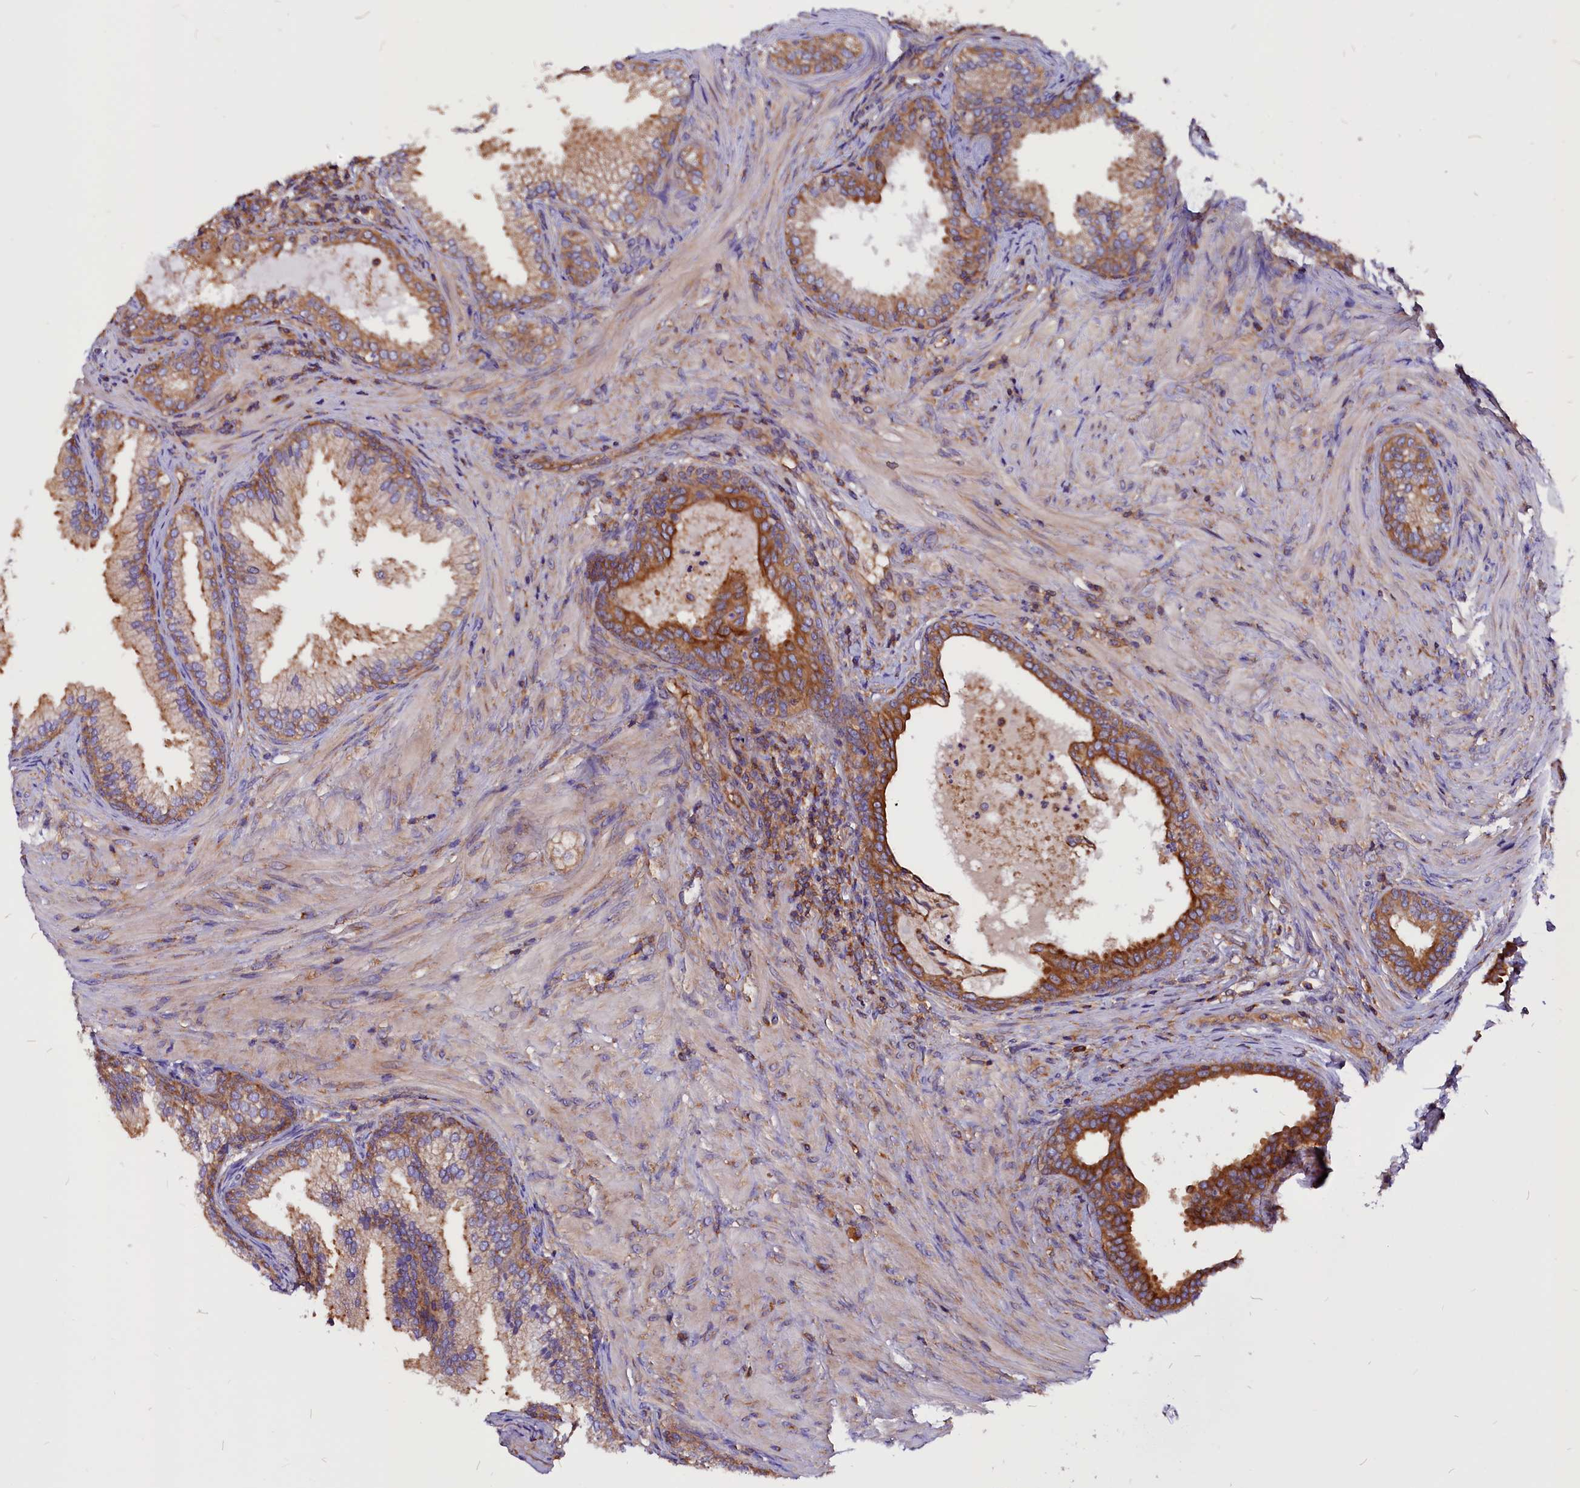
{"staining": {"intensity": "strong", "quantity": ">75%", "location": "cytoplasmic/membranous"}, "tissue": "prostate", "cell_type": "Glandular cells", "image_type": "normal", "snomed": [{"axis": "morphology", "description": "Normal tissue, NOS"}, {"axis": "topography", "description": "Prostate"}], "caption": "Immunohistochemical staining of unremarkable prostate demonstrates high levels of strong cytoplasmic/membranous expression in about >75% of glandular cells. The protein of interest is stained brown, and the nuclei are stained in blue (DAB (3,3'-diaminobenzidine) IHC with brightfield microscopy, high magnification).", "gene": "EIF3G", "patient": {"sex": "male", "age": 76}}